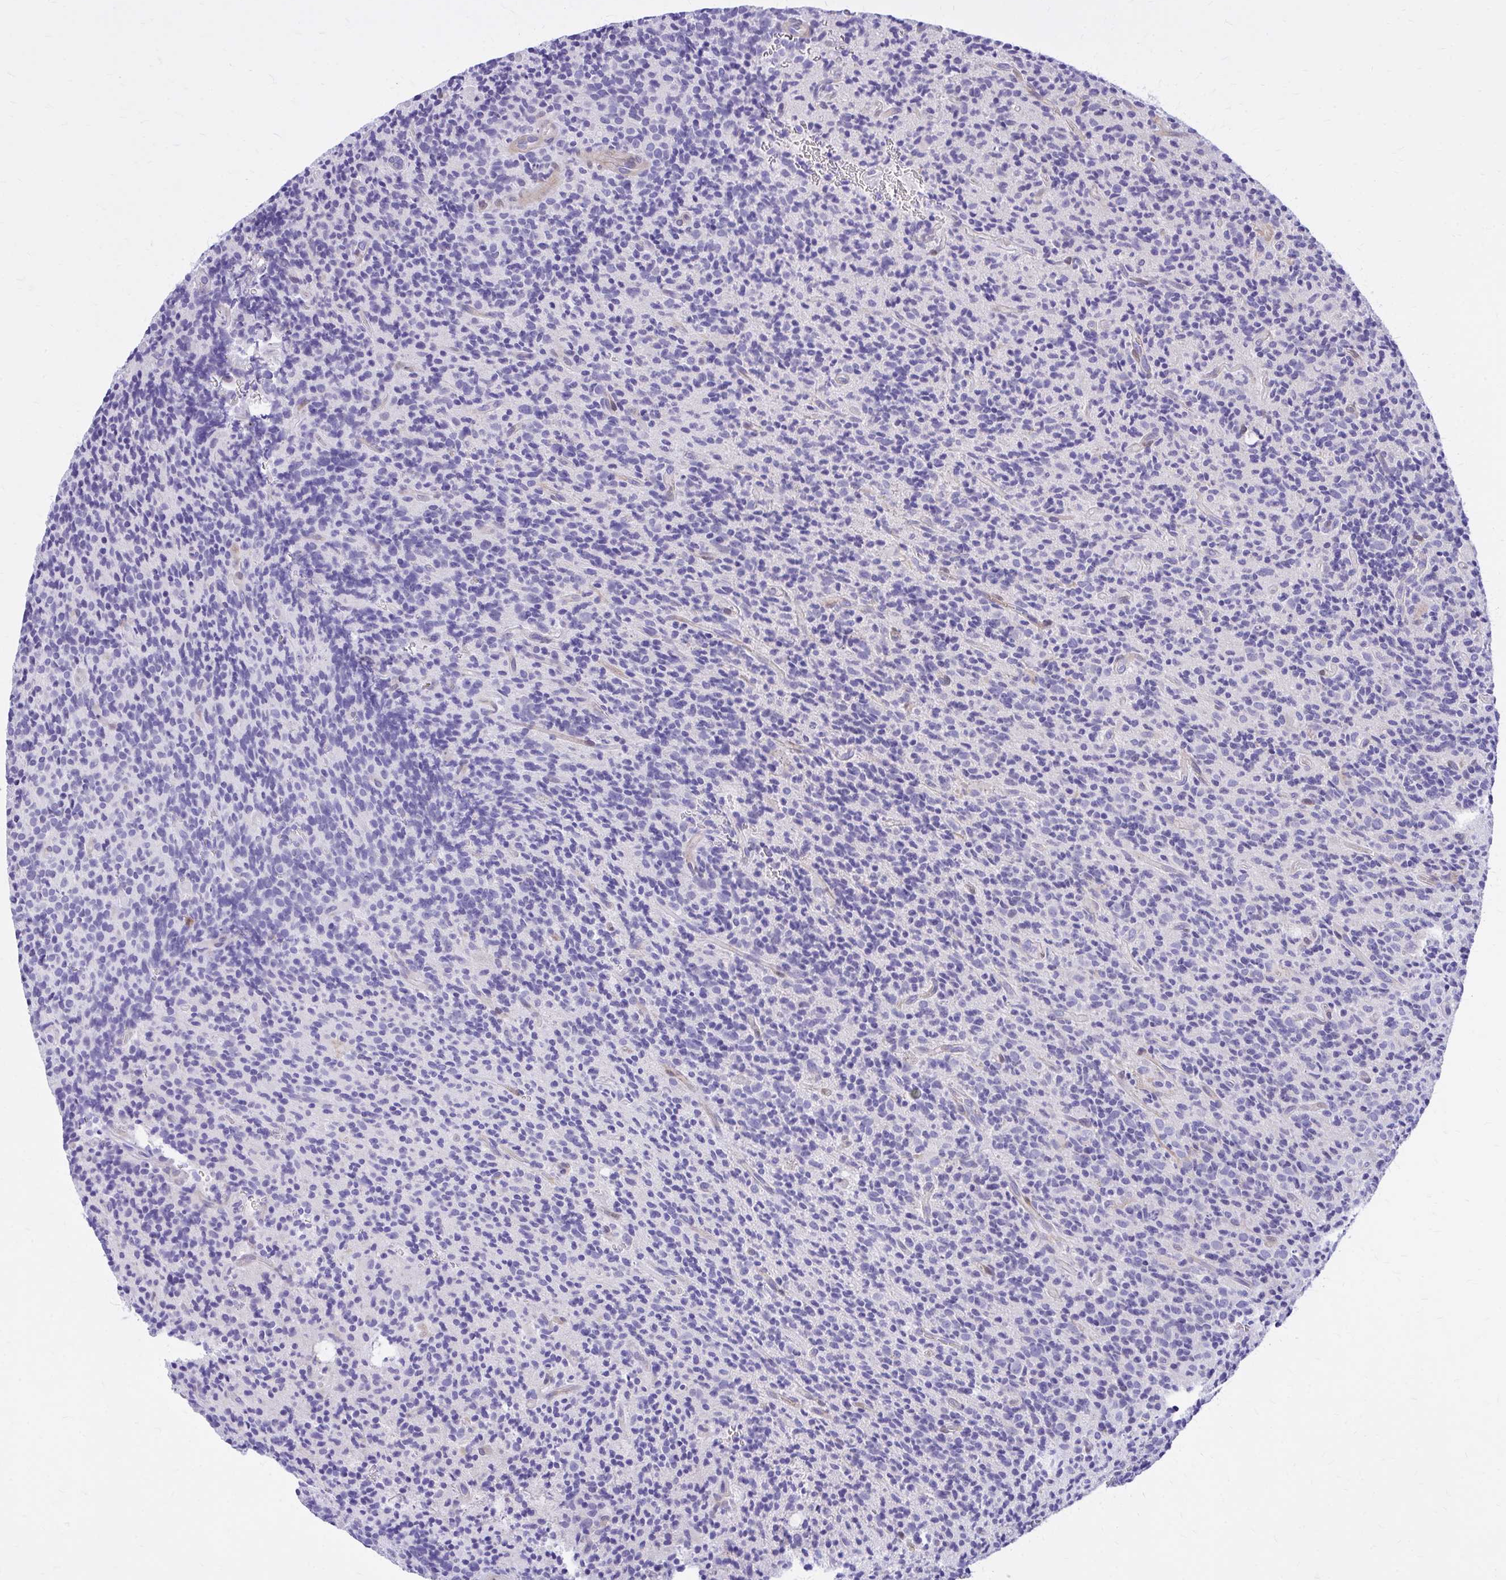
{"staining": {"intensity": "negative", "quantity": "none", "location": "none"}, "tissue": "glioma", "cell_type": "Tumor cells", "image_type": "cancer", "snomed": [{"axis": "morphology", "description": "Glioma, malignant, High grade"}, {"axis": "topography", "description": "Brain"}], "caption": "This is an immunohistochemistry micrograph of human malignant glioma (high-grade). There is no expression in tumor cells.", "gene": "ADAMTSL1", "patient": {"sex": "male", "age": 76}}